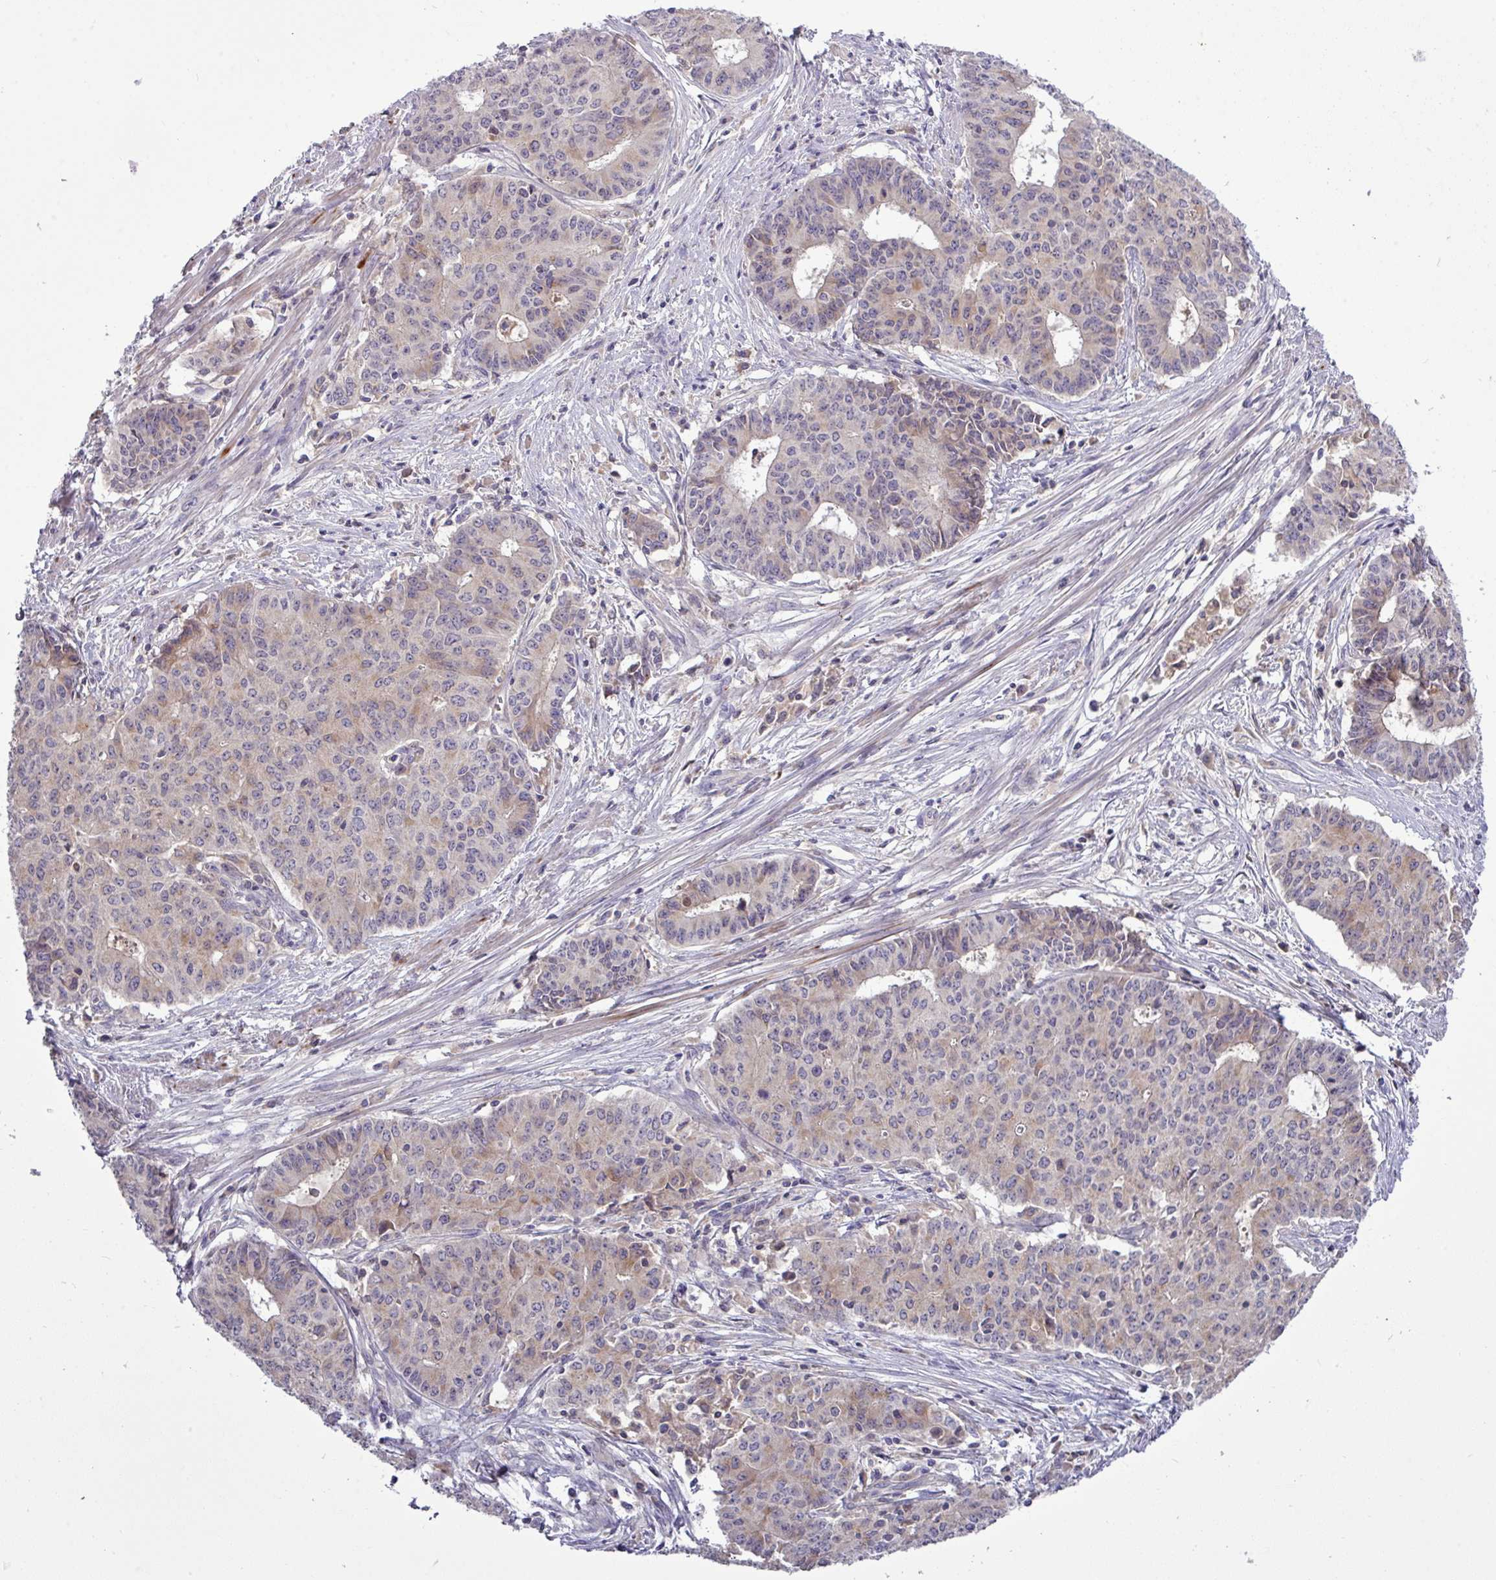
{"staining": {"intensity": "weak", "quantity": "25%-75%", "location": "cytoplasmic/membranous"}, "tissue": "endometrial cancer", "cell_type": "Tumor cells", "image_type": "cancer", "snomed": [{"axis": "morphology", "description": "Adenocarcinoma, NOS"}, {"axis": "topography", "description": "Endometrium"}], "caption": "A histopathology image of adenocarcinoma (endometrial) stained for a protein displays weak cytoplasmic/membranous brown staining in tumor cells. The staining is performed using DAB brown chromogen to label protein expression. The nuclei are counter-stained blue using hematoxylin.", "gene": "TMEM62", "patient": {"sex": "female", "age": 59}}